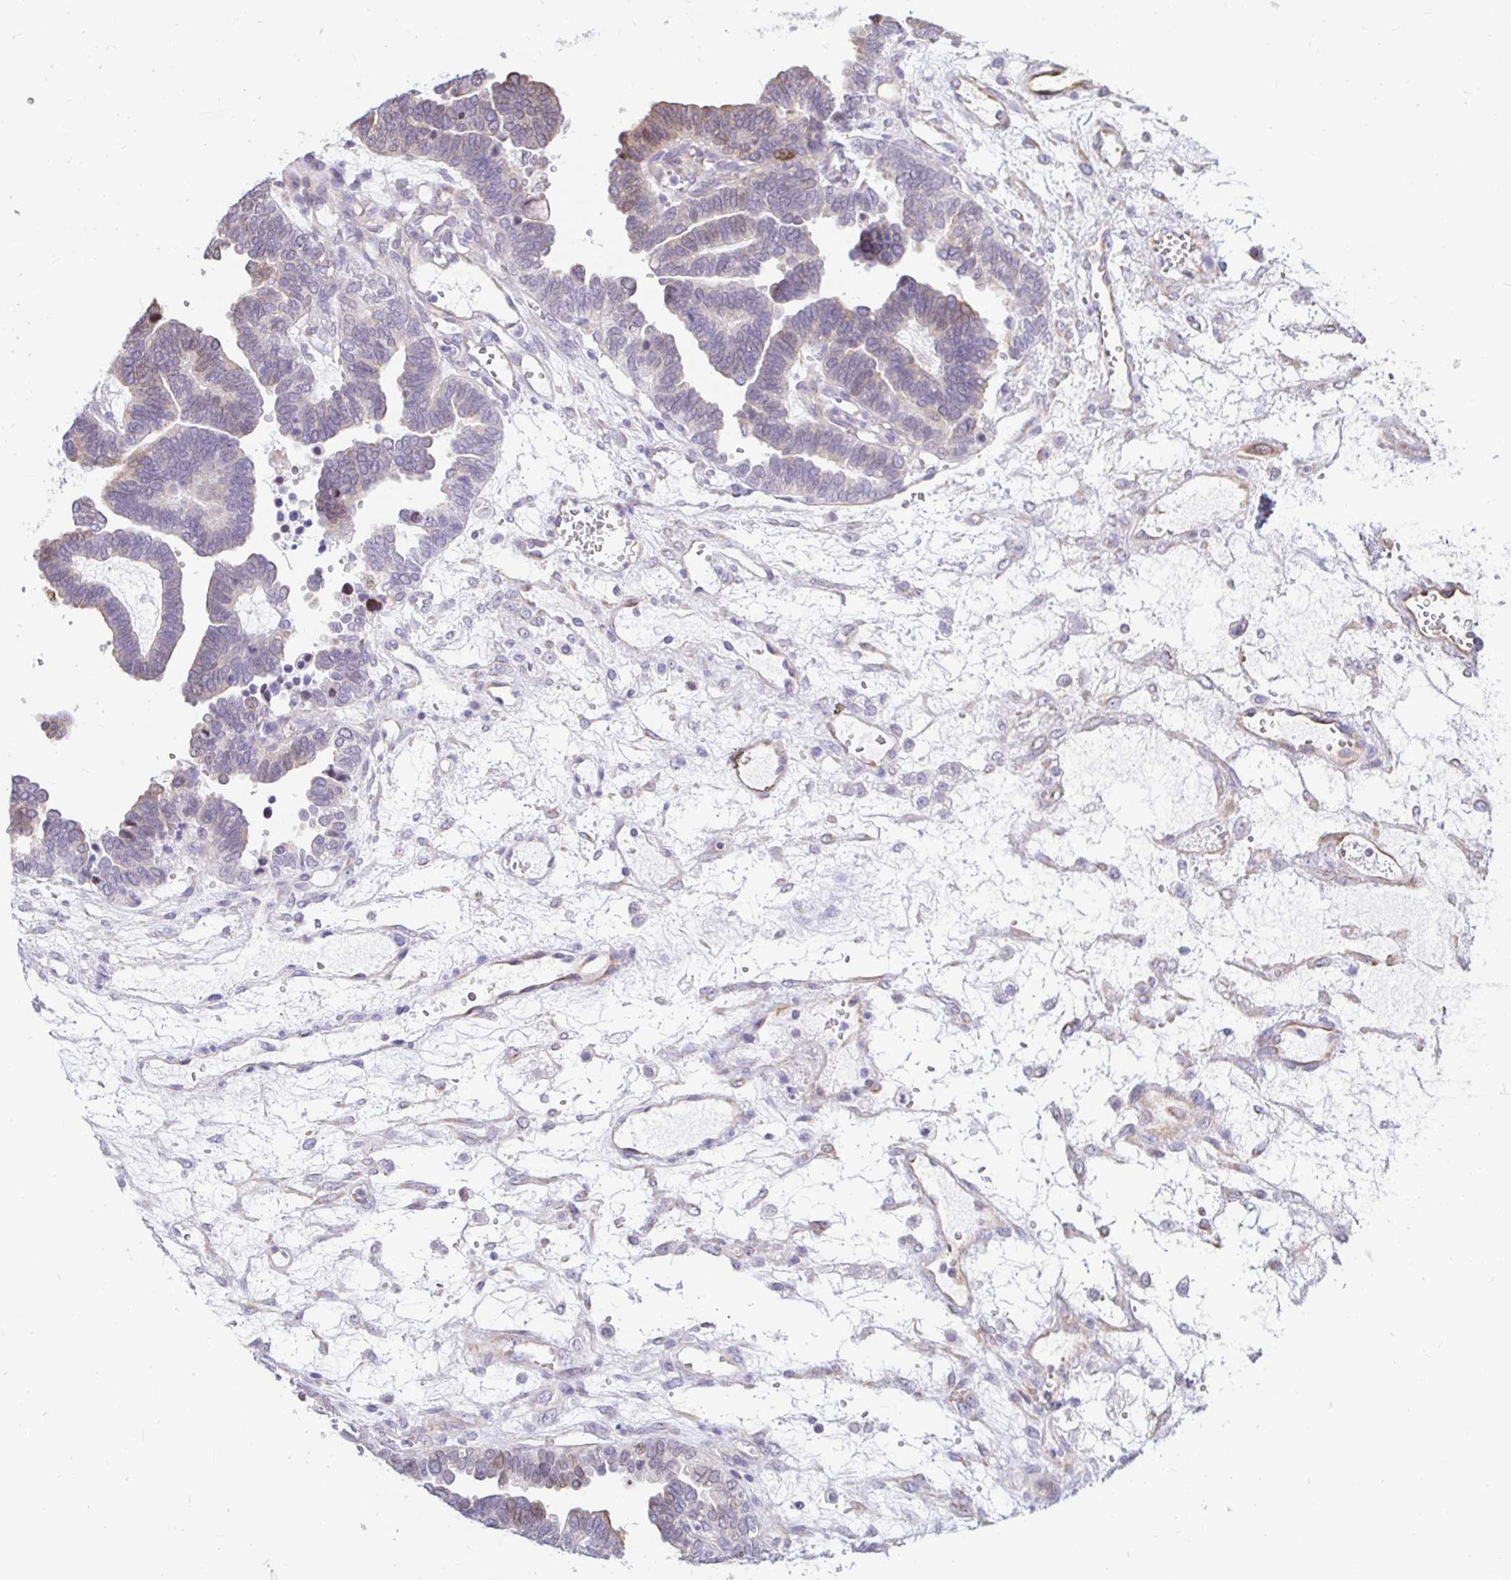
{"staining": {"intensity": "weak", "quantity": "<25%", "location": "nuclear"}, "tissue": "ovarian cancer", "cell_type": "Tumor cells", "image_type": "cancer", "snomed": [{"axis": "morphology", "description": "Cystadenocarcinoma, serous, NOS"}, {"axis": "topography", "description": "Ovary"}], "caption": "This histopathology image is of ovarian cancer stained with IHC to label a protein in brown with the nuclei are counter-stained blue. There is no staining in tumor cells.", "gene": "CAPSL", "patient": {"sex": "female", "age": 51}}